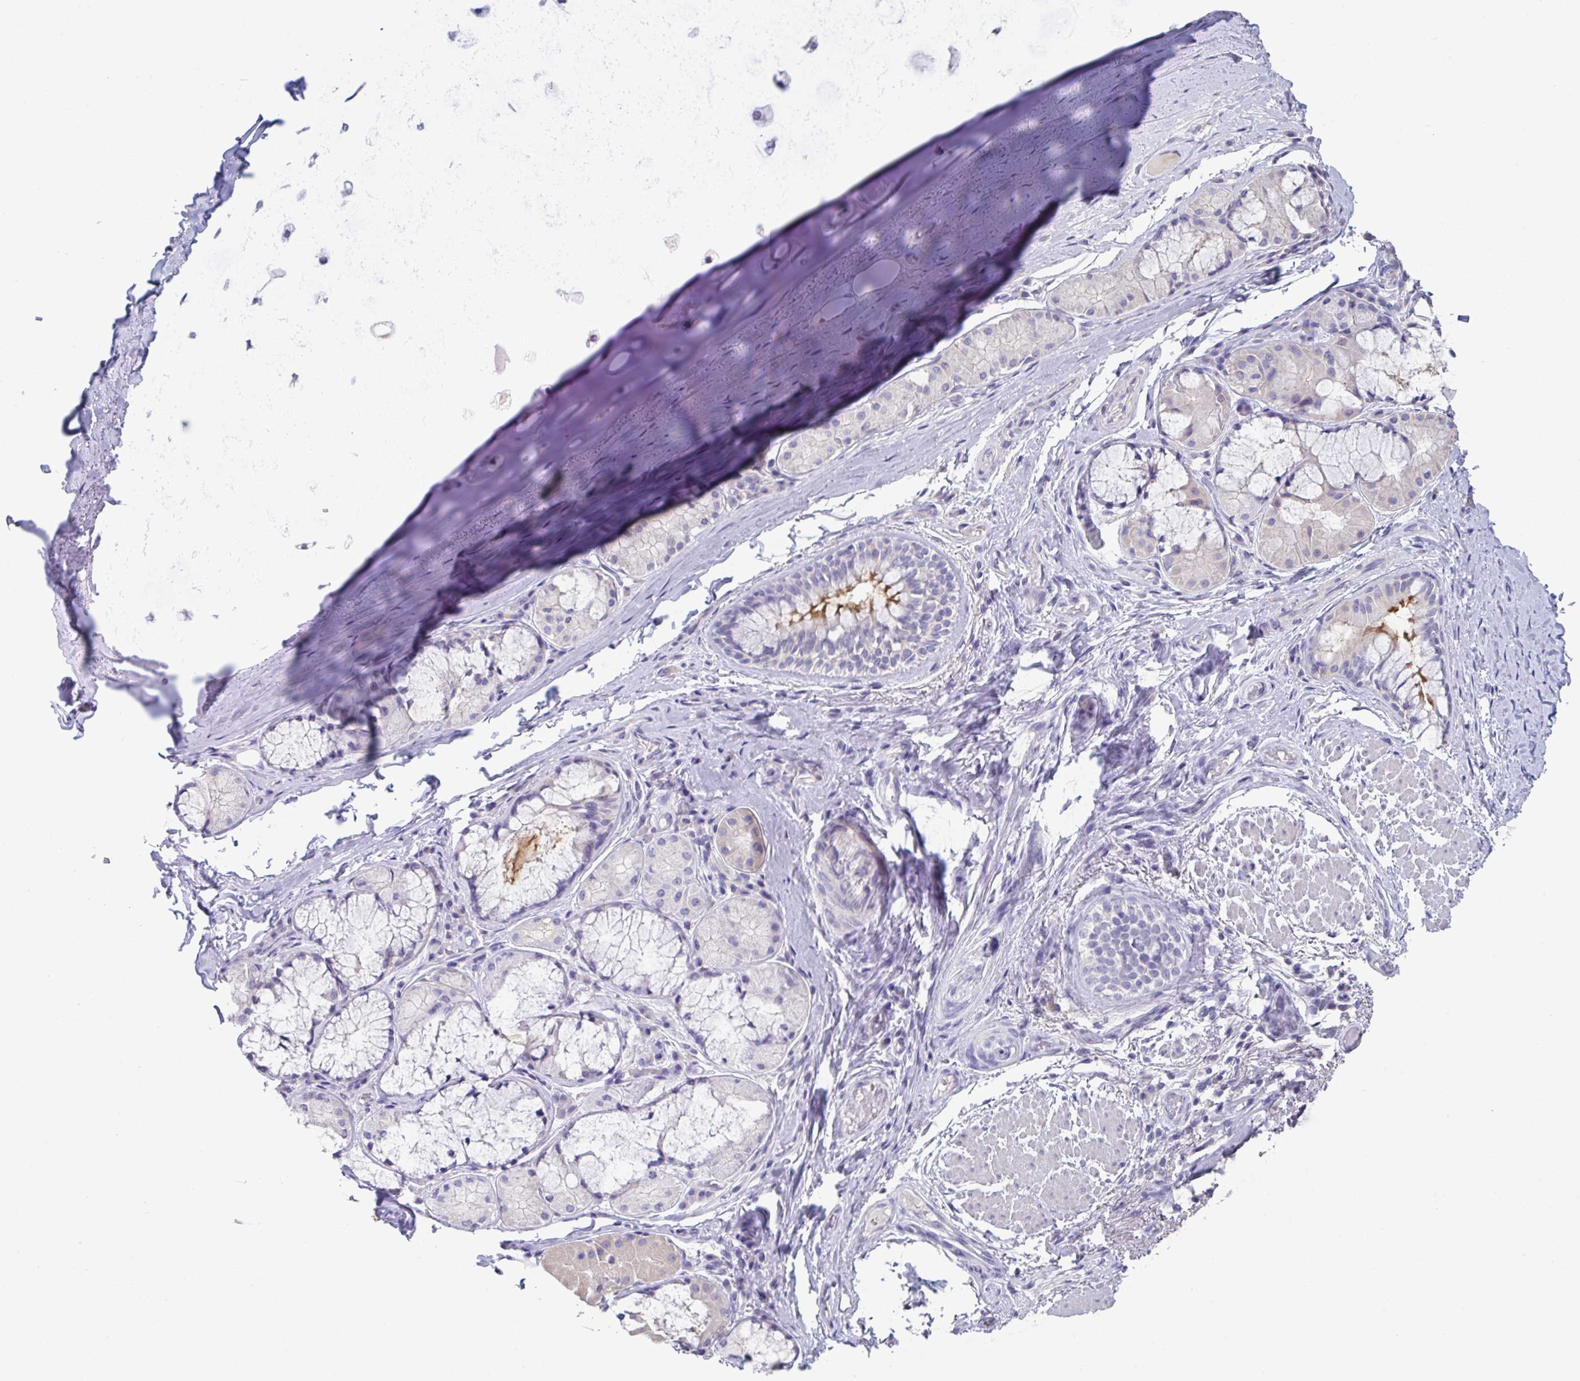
{"staining": {"intensity": "negative", "quantity": "none", "location": "none"}, "tissue": "soft tissue", "cell_type": "Chondrocytes", "image_type": "normal", "snomed": [{"axis": "morphology", "description": "Normal tissue, NOS"}, {"axis": "topography", "description": "Cartilage tissue"}, {"axis": "topography", "description": "Bronchus"}], "caption": "This is an immunohistochemistry (IHC) image of unremarkable human soft tissue. There is no expression in chondrocytes.", "gene": "SLC44A4", "patient": {"sex": "male", "age": 64}}